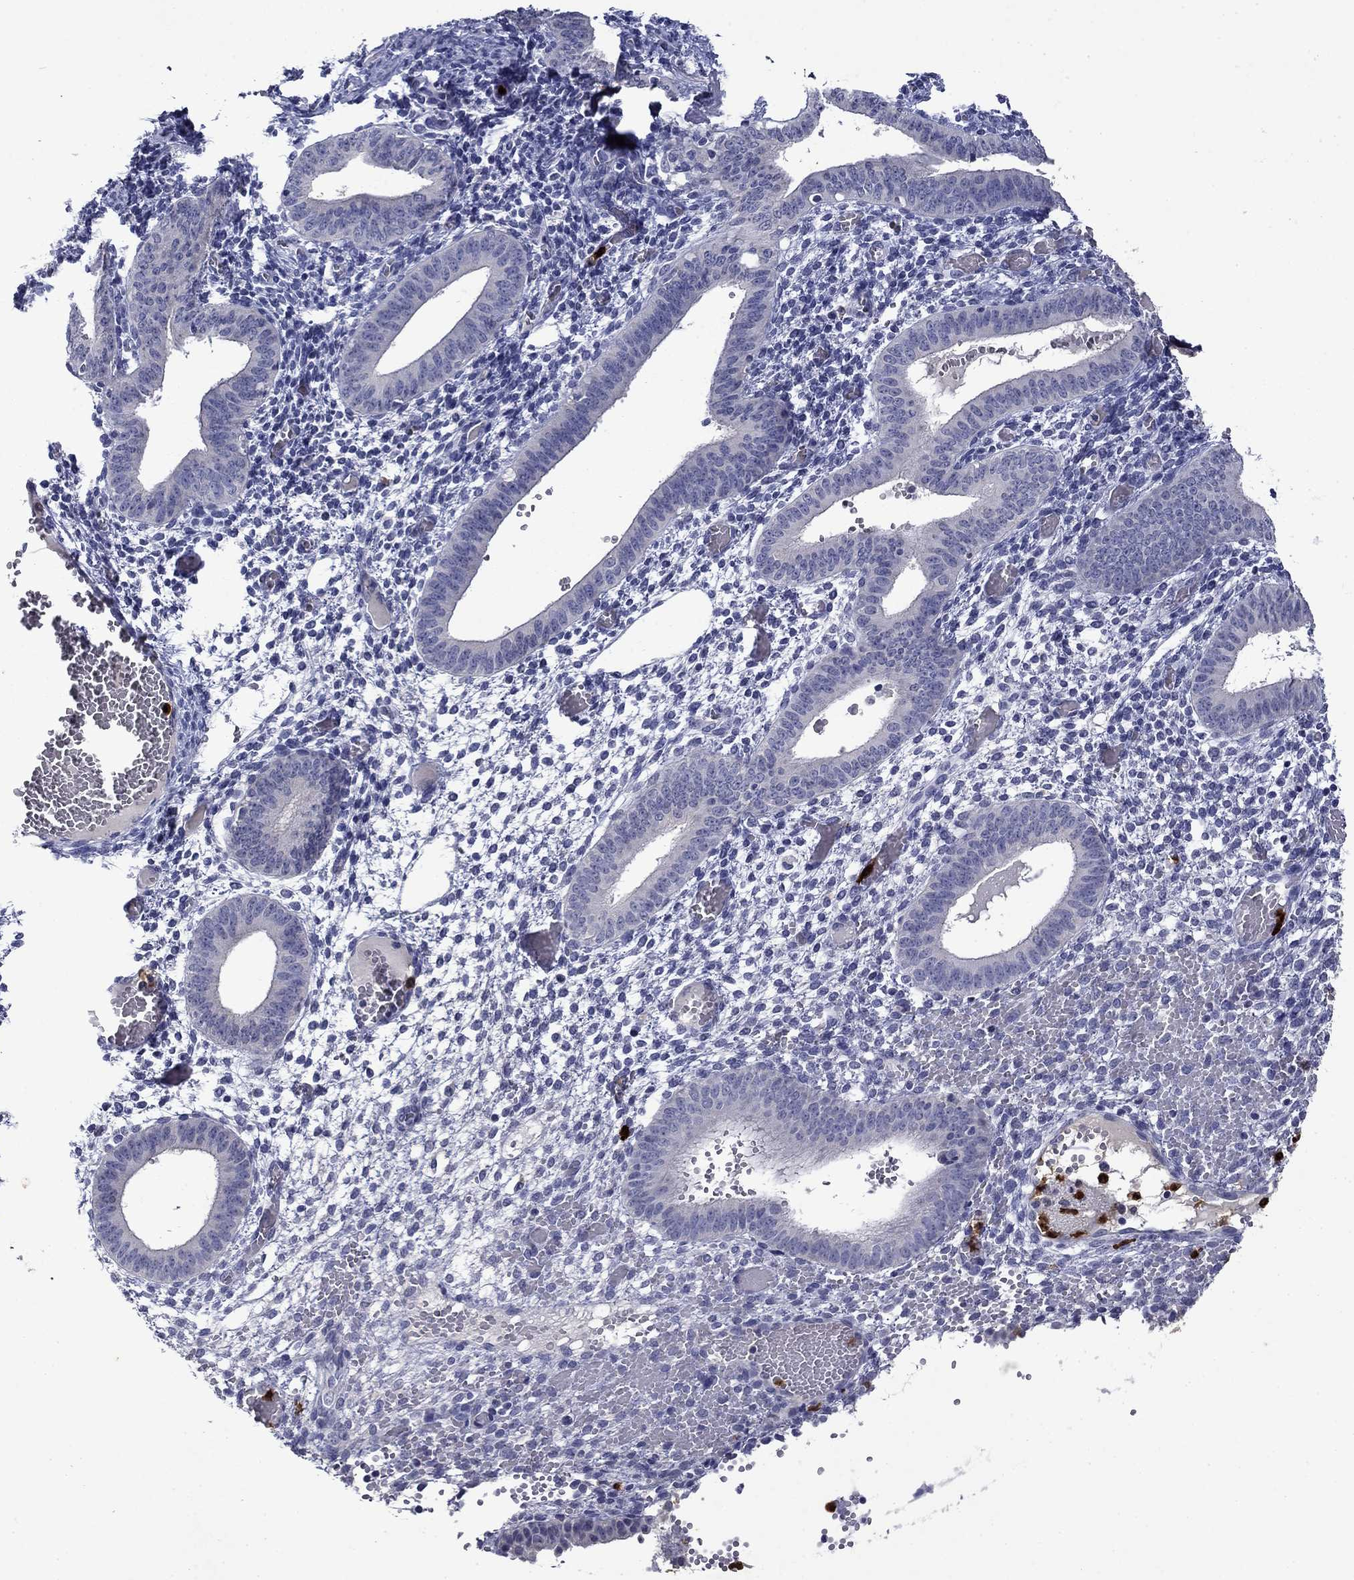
{"staining": {"intensity": "negative", "quantity": "none", "location": "none"}, "tissue": "endometrium", "cell_type": "Cells in endometrial stroma", "image_type": "normal", "snomed": [{"axis": "morphology", "description": "Normal tissue, NOS"}, {"axis": "topography", "description": "Endometrium"}], "caption": "The histopathology image reveals no significant positivity in cells in endometrial stroma of endometrium. (DAB IHC, high magnification).", "gene": "IRF5", "patient": {"sex": "female", "age": 42}}